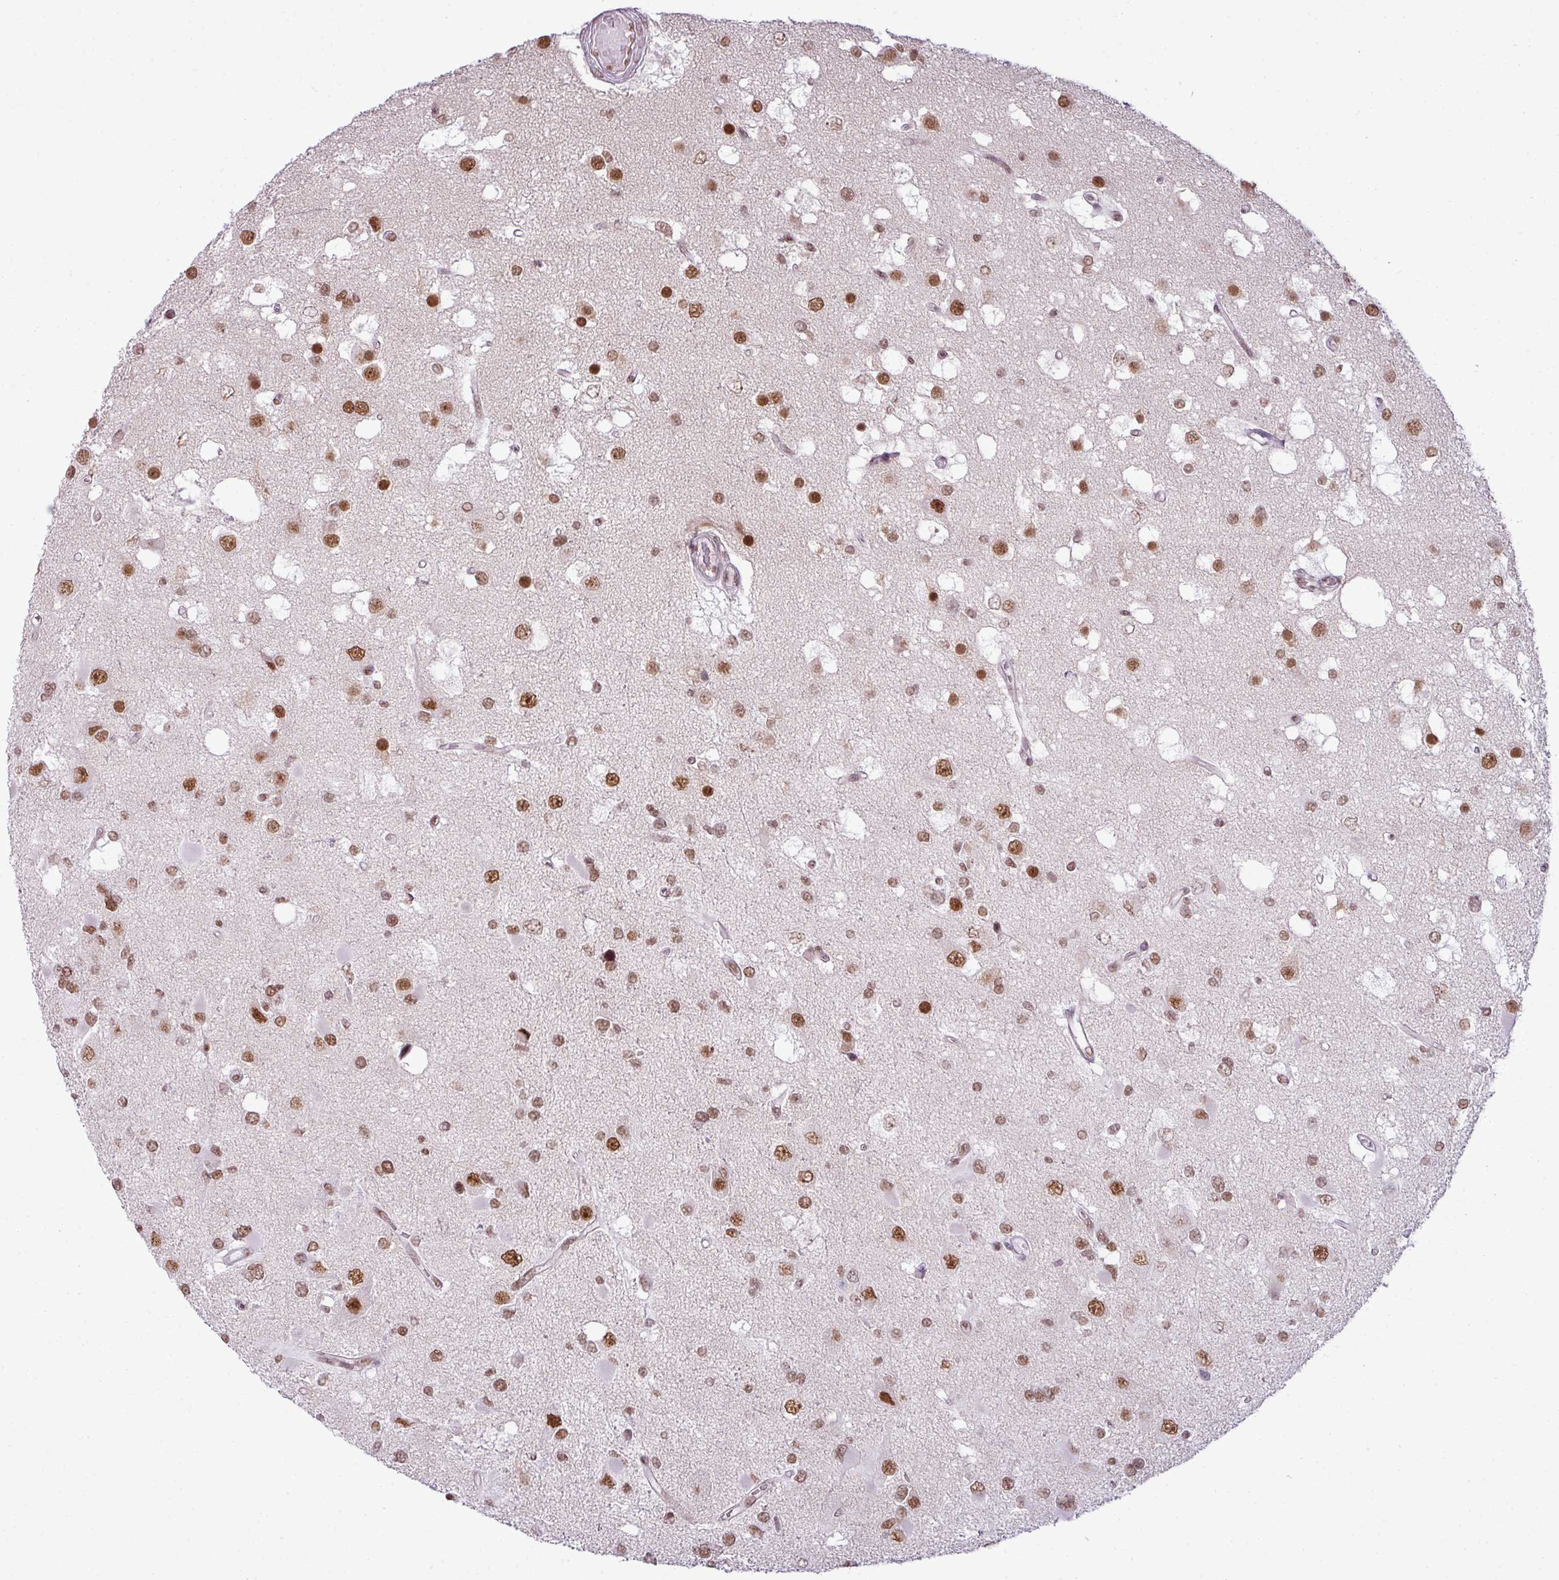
{"staining": {"intensity": "moderate", "quantity": ">75%", "location": "nuclear"}, "tissue": "glioma", "cell_type": "Tumor cells", "image_type": "cancer", "snomed": [{"axis": "morphology", "description": "Glioma, malignant, High grade"}, {"axis": "topography", "description": "Brain"}], "caption": "High-magnification brightfield microscopy of glioma stained with DAB (brown) and counterstained with hematoxylin (blue). tumor cells exhibit moderate nuclear staining is seen in approximately>75% of cells.", "gene": "ARL6IP4", "patient": {"sex": "male", "age": 53}}